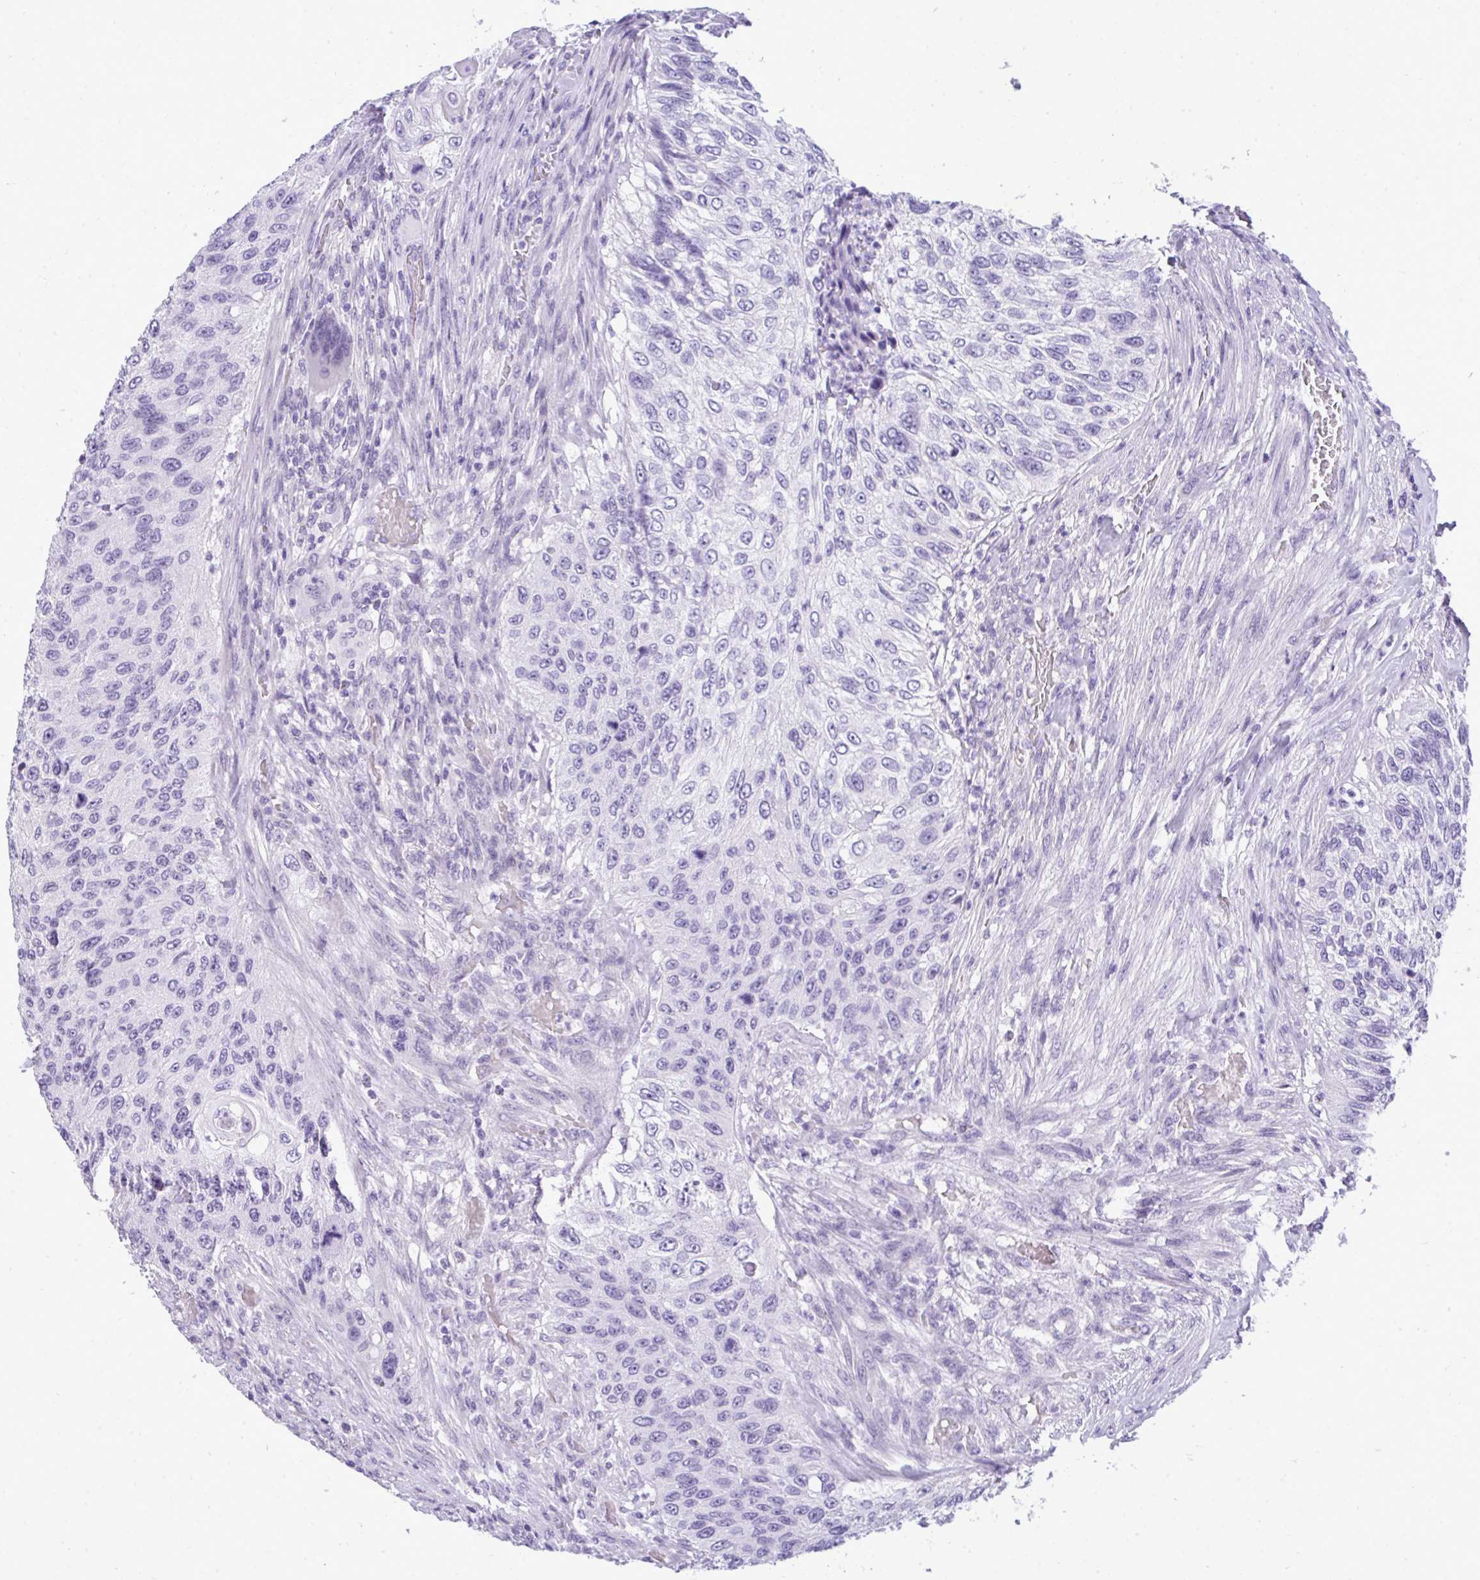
{"staining": {"intensity": "negative", "quantity": "none", "location": "none"}, "tissue": "urothelial cancer", "cell_type": "Tumor cells", "image_type": "cancer", "snomed": [{"axis": "morphology", "description": "Urothelial carcinoma, High grade"}, {"axis": "topography", "description": "Urinary bladder"}], "caption": "A high-resolution histopathology image shows immunohistochemistry staining of urothelial cancer, which demonstrates no significant positivity in tumor cells.", "gene": "PRM2", "patient": {"sex": "female", "age": 60}}